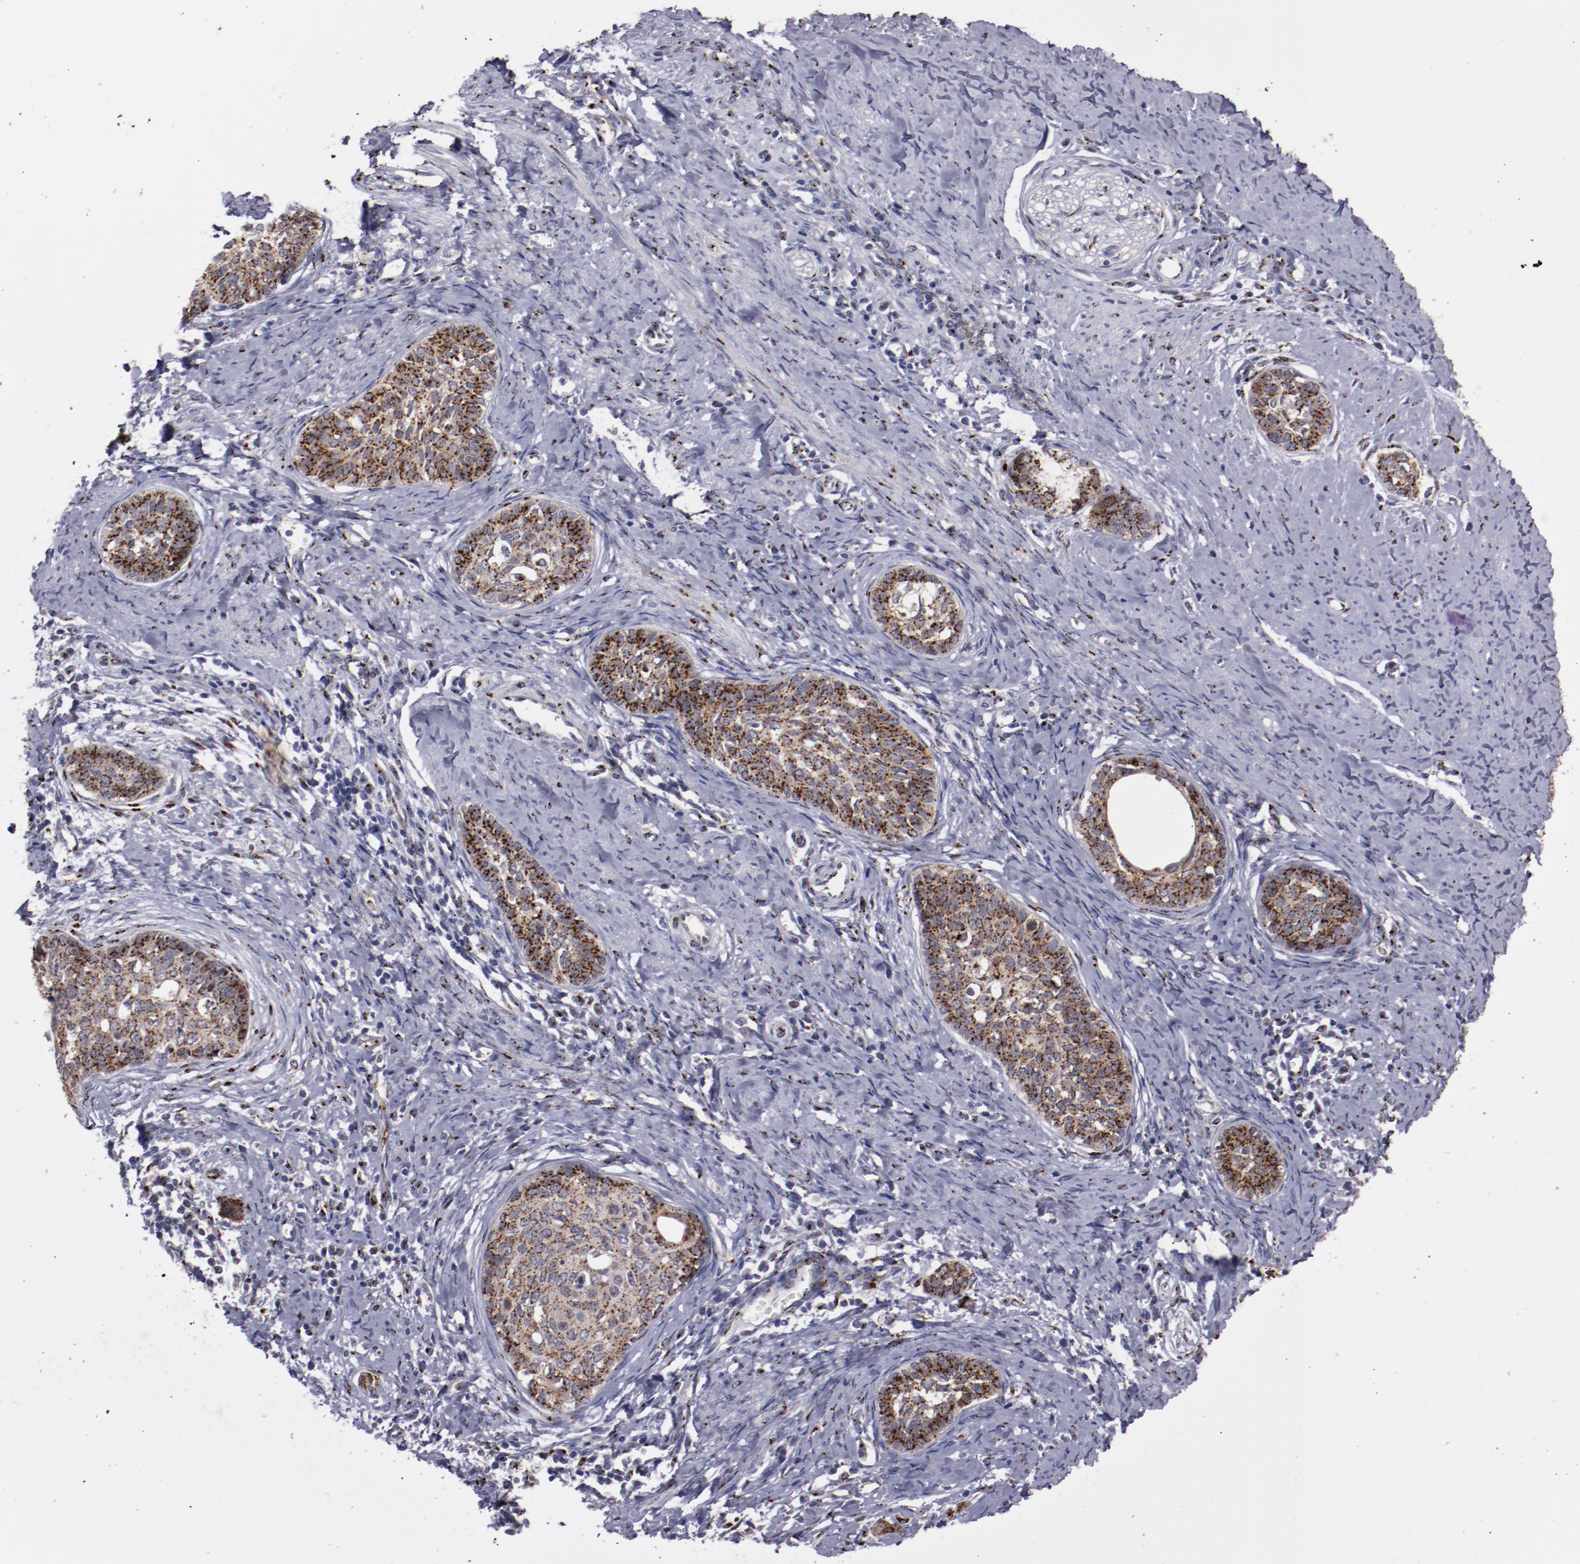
{"staining": {"intensity": "strong", "quantity": ">75%", "location": "cytoplasmic/membranous"}, "tissue": "cervical cancer", "cell_type": "Tumor cells", "image_type": "cancer", "snomed": [{"axis": "morphology", "description": "Squamous cell carcinoma, NOS"}, {"axis": "topography", "description": "Cervix"}], "caption": "Cervical cancer (squamous cell carcinoma) tissue reveals strong cytoplasmic/membranous expression in approximately >75% of tumor cells, visualized by immunohistochemistry.", "gene": "GOLIM4", "patient": {"sex": "female", "age": 33}}